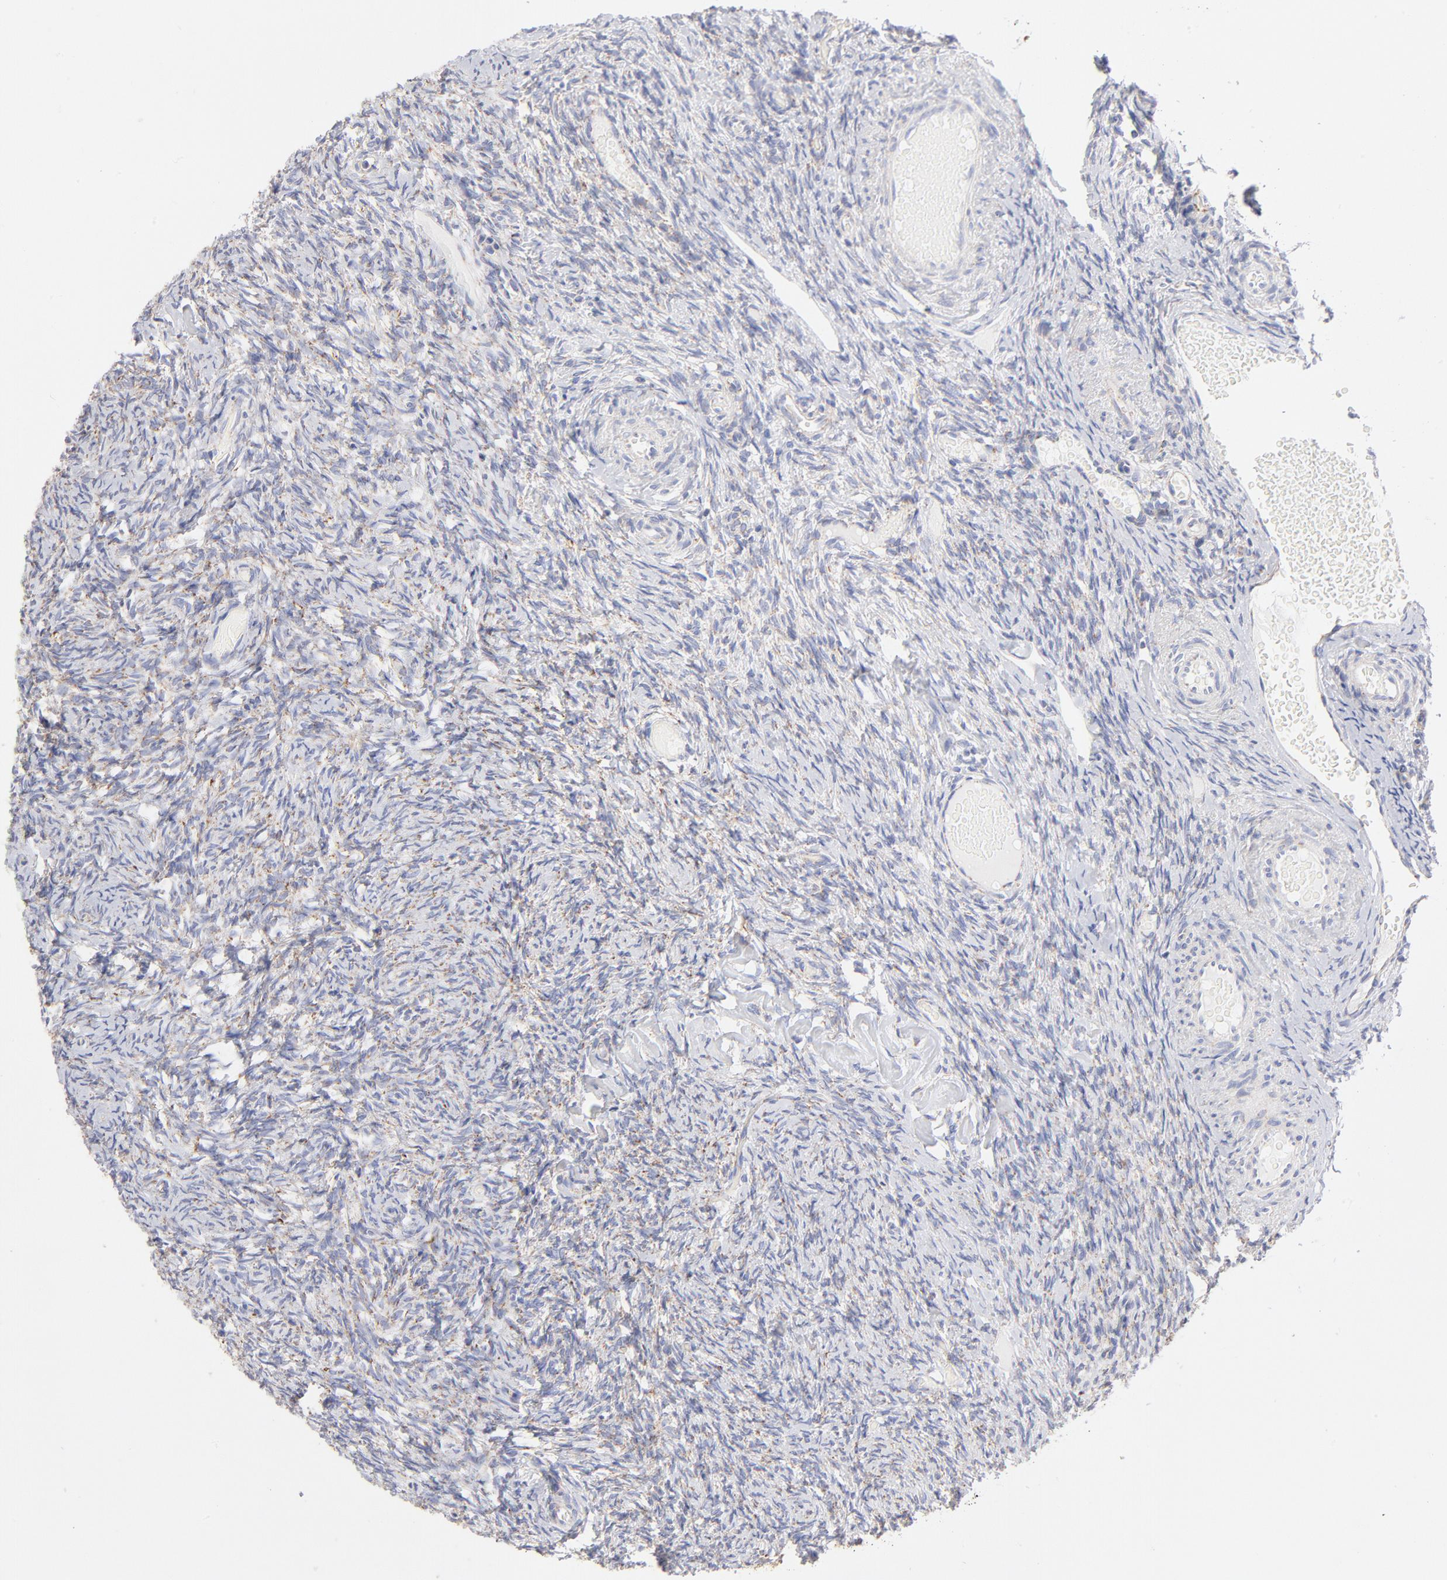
{"staining": {"intensity": "negative", "quantity": "none", "location": "none"}, "tissue": "ovary", "cell_type": "Ovarian stroma cells", "image_type": "normal", "snomed": [{"axis": "morphology", "description": "Normal tissue, NOS"}, {"axis": "topography", "description": "Ovary"}], "caption": "This is a histopathology image of immunohistochemistry (IHC) staining of normal ovary, which shows no expression in ovarian stroma cells. (DAB (3,3'-diaminobenzidine) immunohistochemistry, high magnification).", "gene": "TIMM8A", "patient": {"sex": "female", "age": 60}}